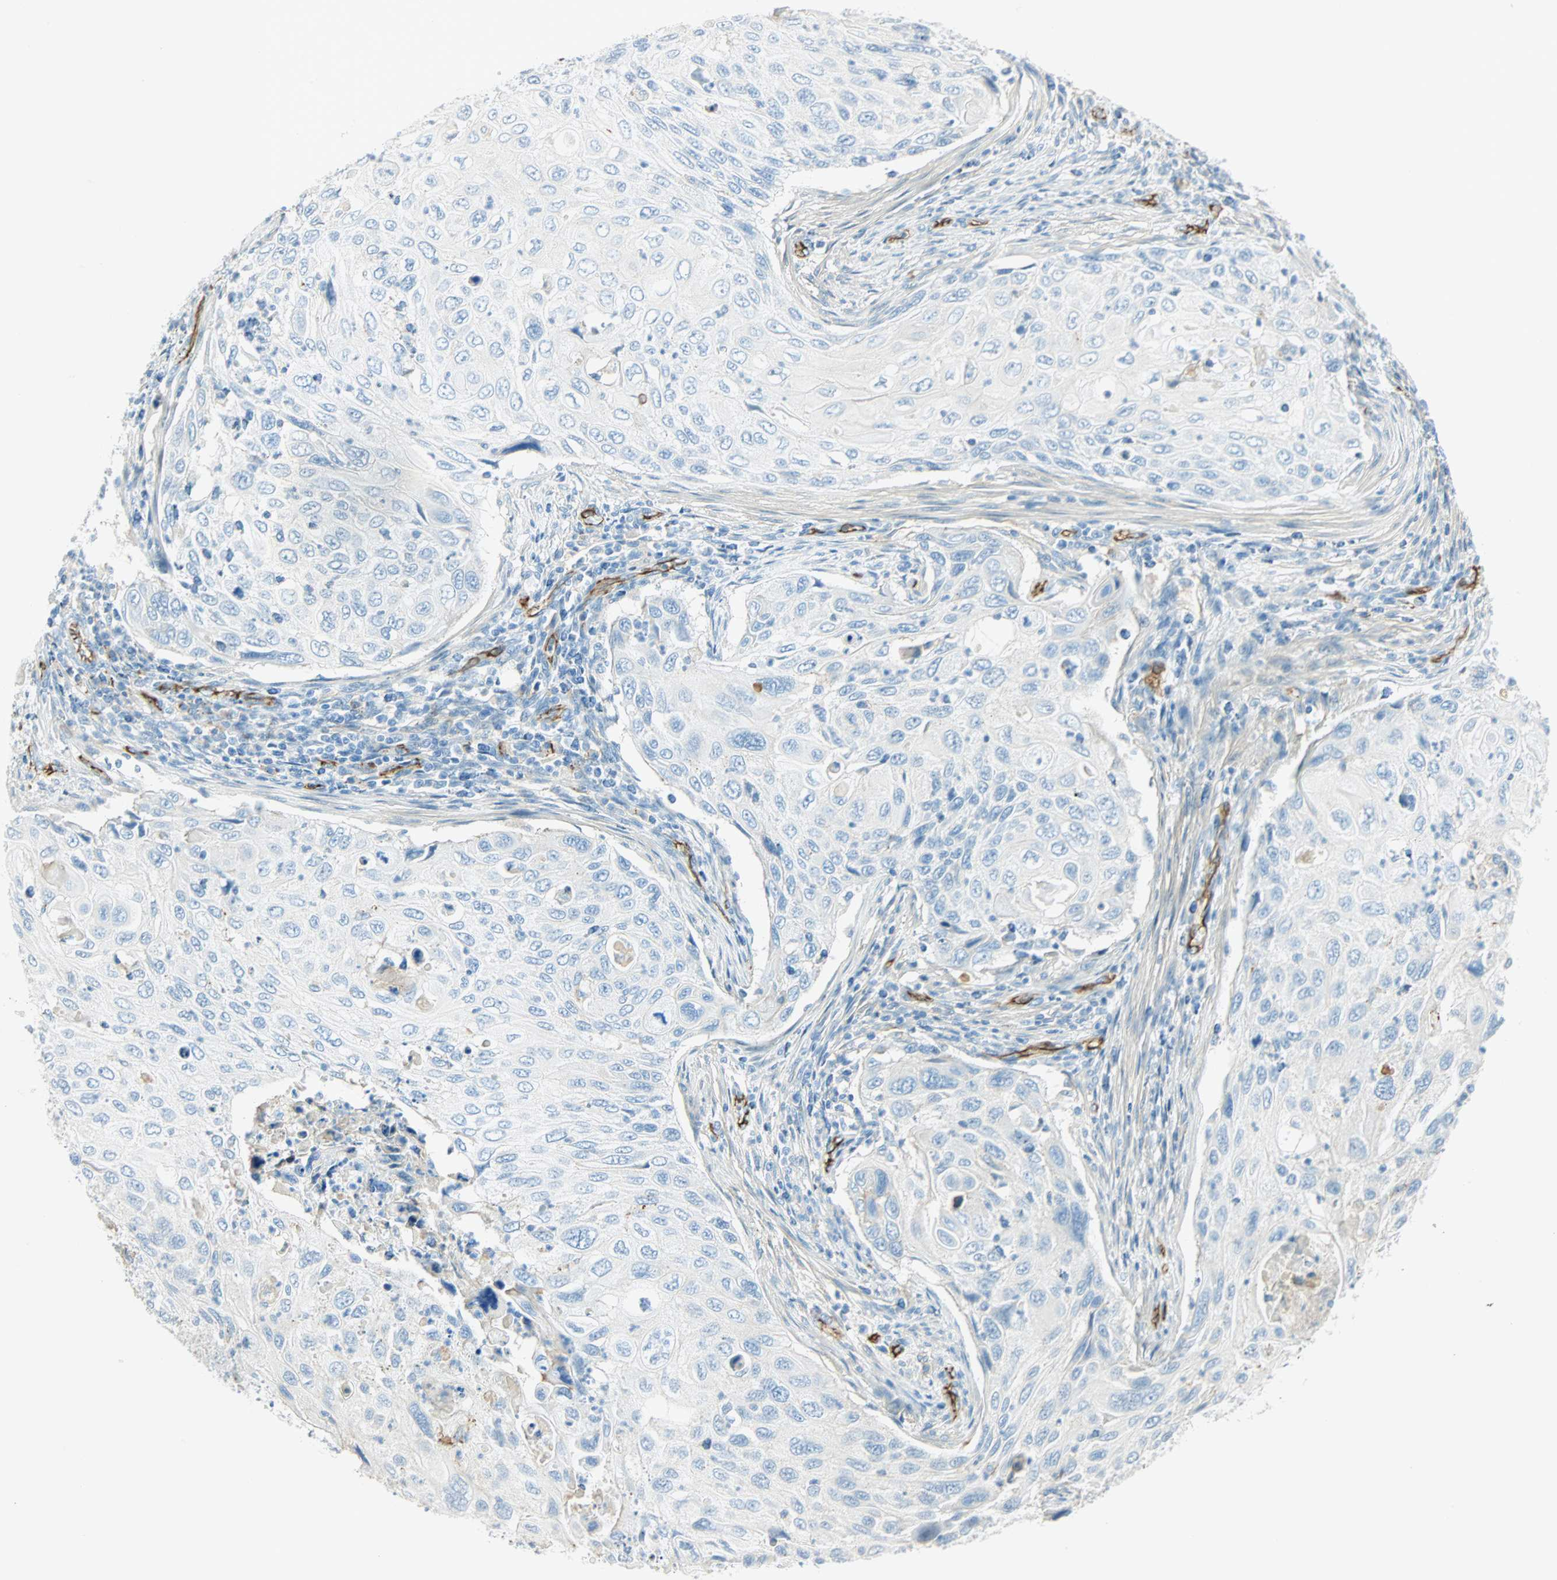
{"staining": {"intensity": "weak", "quantity": "25%-75%", "location": "cytoplasmic/membranous"}, "tissue": "cervical cancer", "cell_type": "Tumor cells", "image_type": "cancer", "snomed": [{"axis": "morphology", "description": "Squamous cell carcinoma, NOS"}, {"axis": "topography", "description": "Cervix"}], "caption": "Cervical cancer (squamous cell carcinoma) stained for a protein (brown) demonstrates weak cytoplasmic/membranous positive expression in approximately 25%-75% of tumor cells.", "gene": "VPS9D1", "patient": {"sex": "female", "age": 70}}